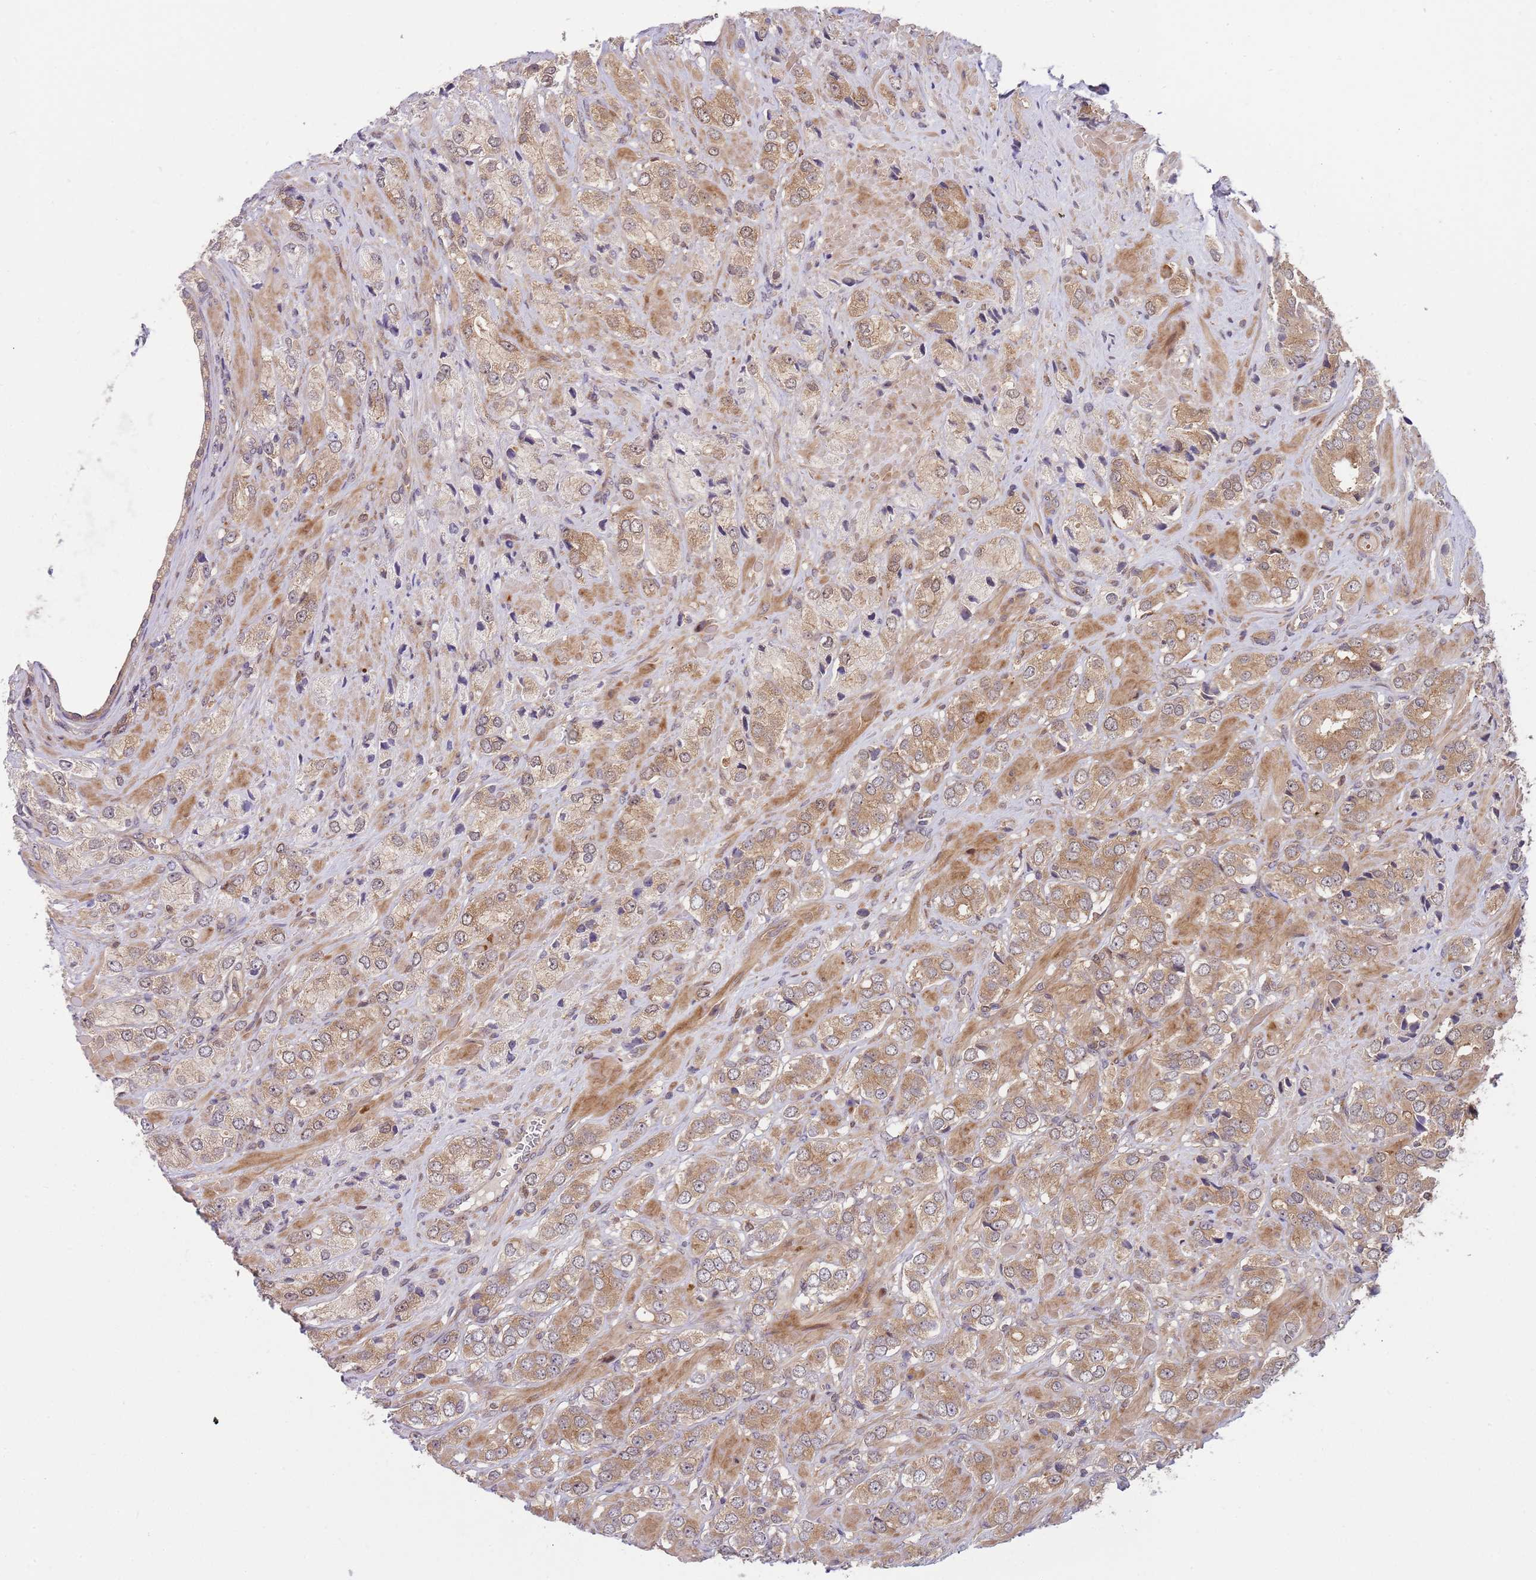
{"staining": {"intensity": "moderate", "quantity": ">75%", "location": "cytoplasmic/membranous"}, "tissue": "prostate cancer", "cell_type": "Tumor cells", "image_type": "cancer", "snomed": [{"axis": "morphology", "description": "Adenocarcinoma, High grade"}, {"axis": "topography", "description": "Prostate and seminal vesicle, NOS"}], "caption": "Immunohistochemistry (IHC) (DAB (3,3'-diaminobenzidine)) staining of human prostate cancer demonstrates moderate cytoplasmic/membranous protein positivity in about >75% of tumor cells. Immunohistochemistry stains the protein of interest in brown and the nuclei are stained blue.", "gene": "GGA1", "patient": {"sex": "male", "age": 64}}